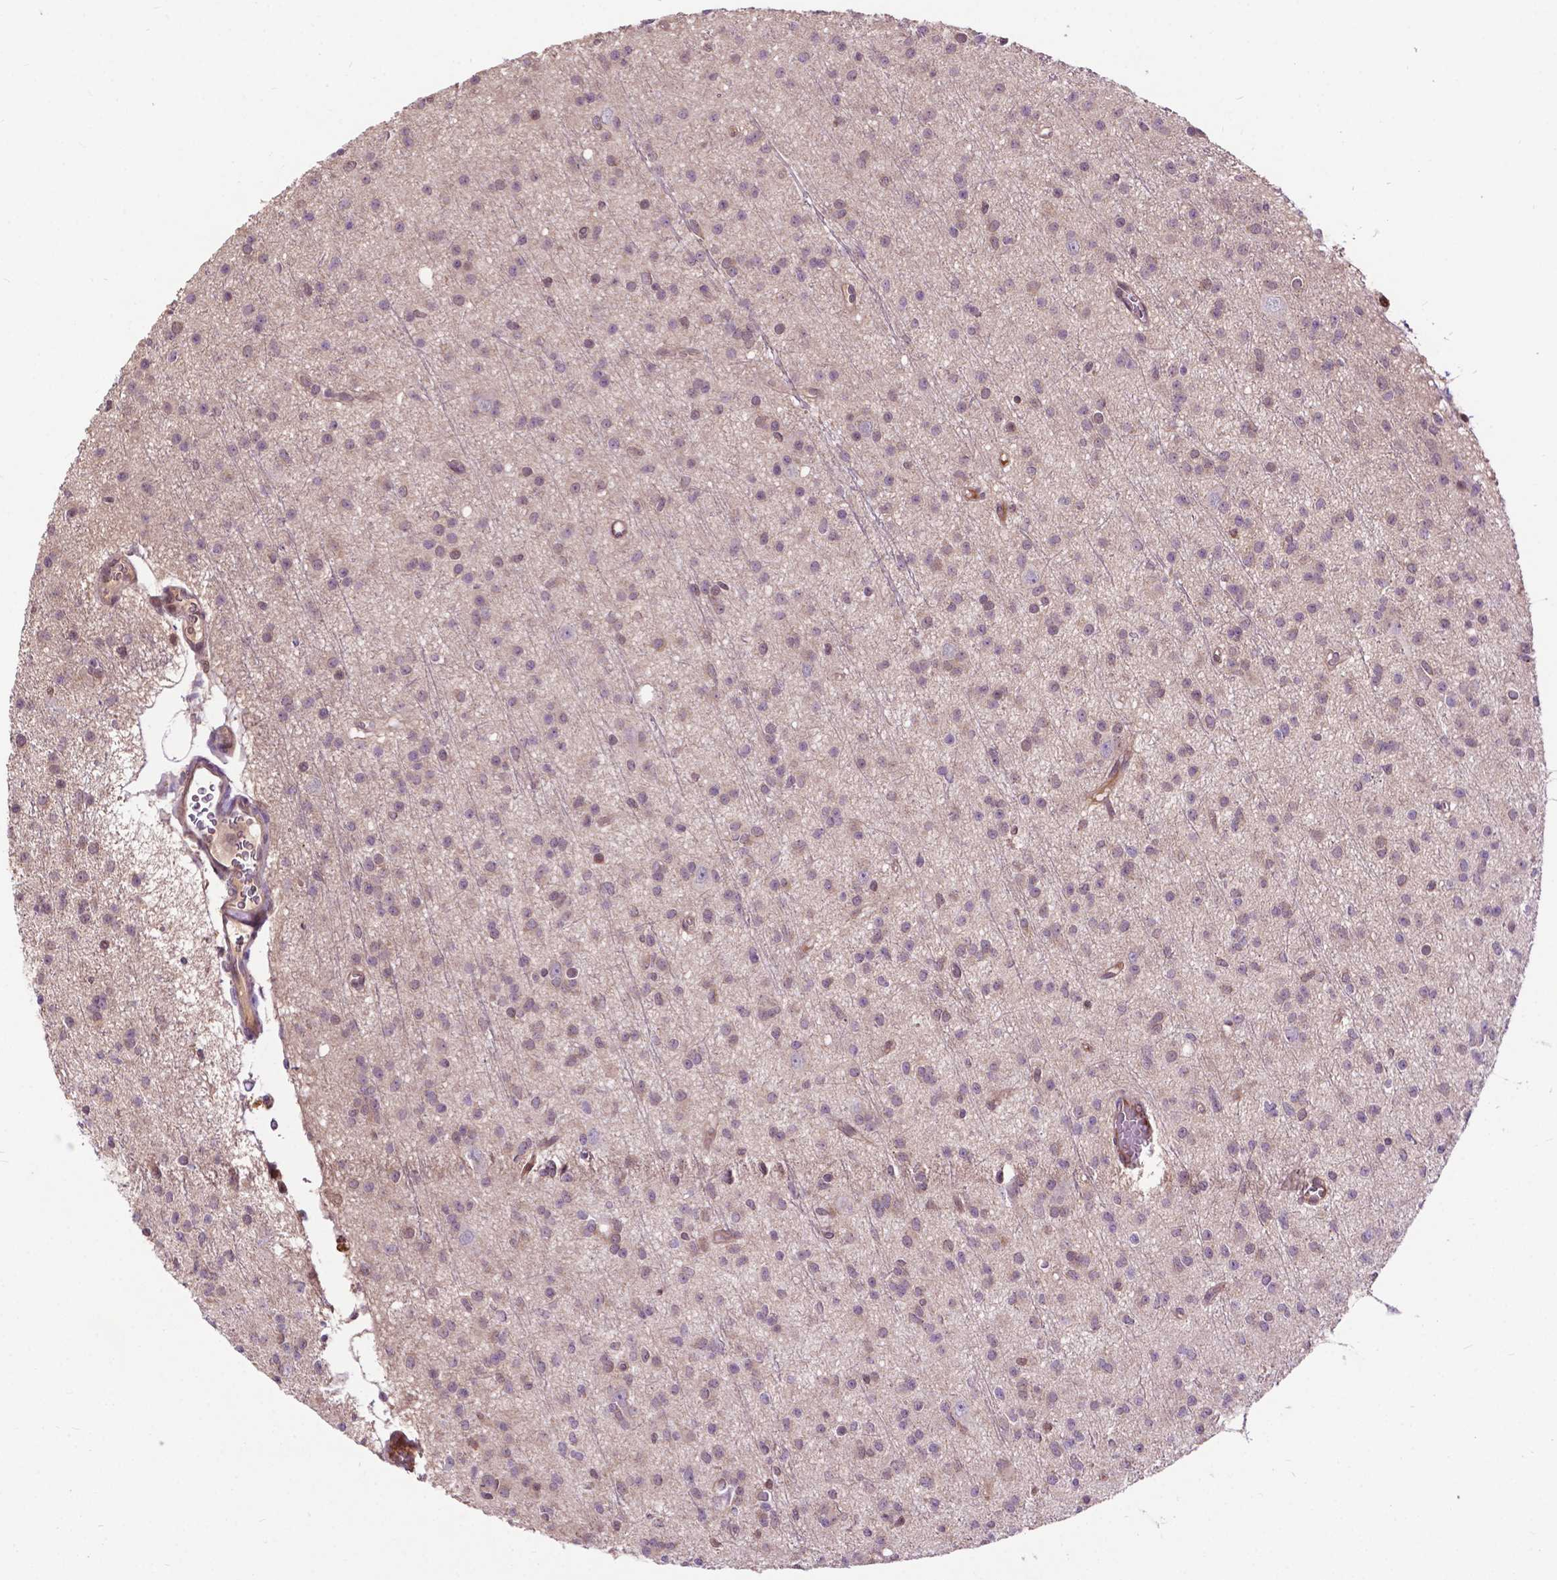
{"staining": {"intensity": "weak", "quantity": "25%-75%", "location": "cytoplasmic/membranous"}, "tissue": "glioma", "cell_type": "Tumor cells", "image_type": "cancer", "snomed": [{"axis": "morphology", "description": "Glioma, malignant, Low grade"}, {"axis": "topography", "description": "Brain"}], "caption": "IHC staining of malignant glioma (low-grade), which exhibits low levels of weak cytoplasmic/membranous expression in about 25%-75% of tumor cells indicating weak cytoplasmic/membranous protein expression. The staining was performed using DAB (3,3'-diaminobenzidine) (brown) for protein detection and nuclei were counterstained in hematoxylin (blue).", "gene": "CHMP4A", "patient": {"sex": "male", "age": 27}}